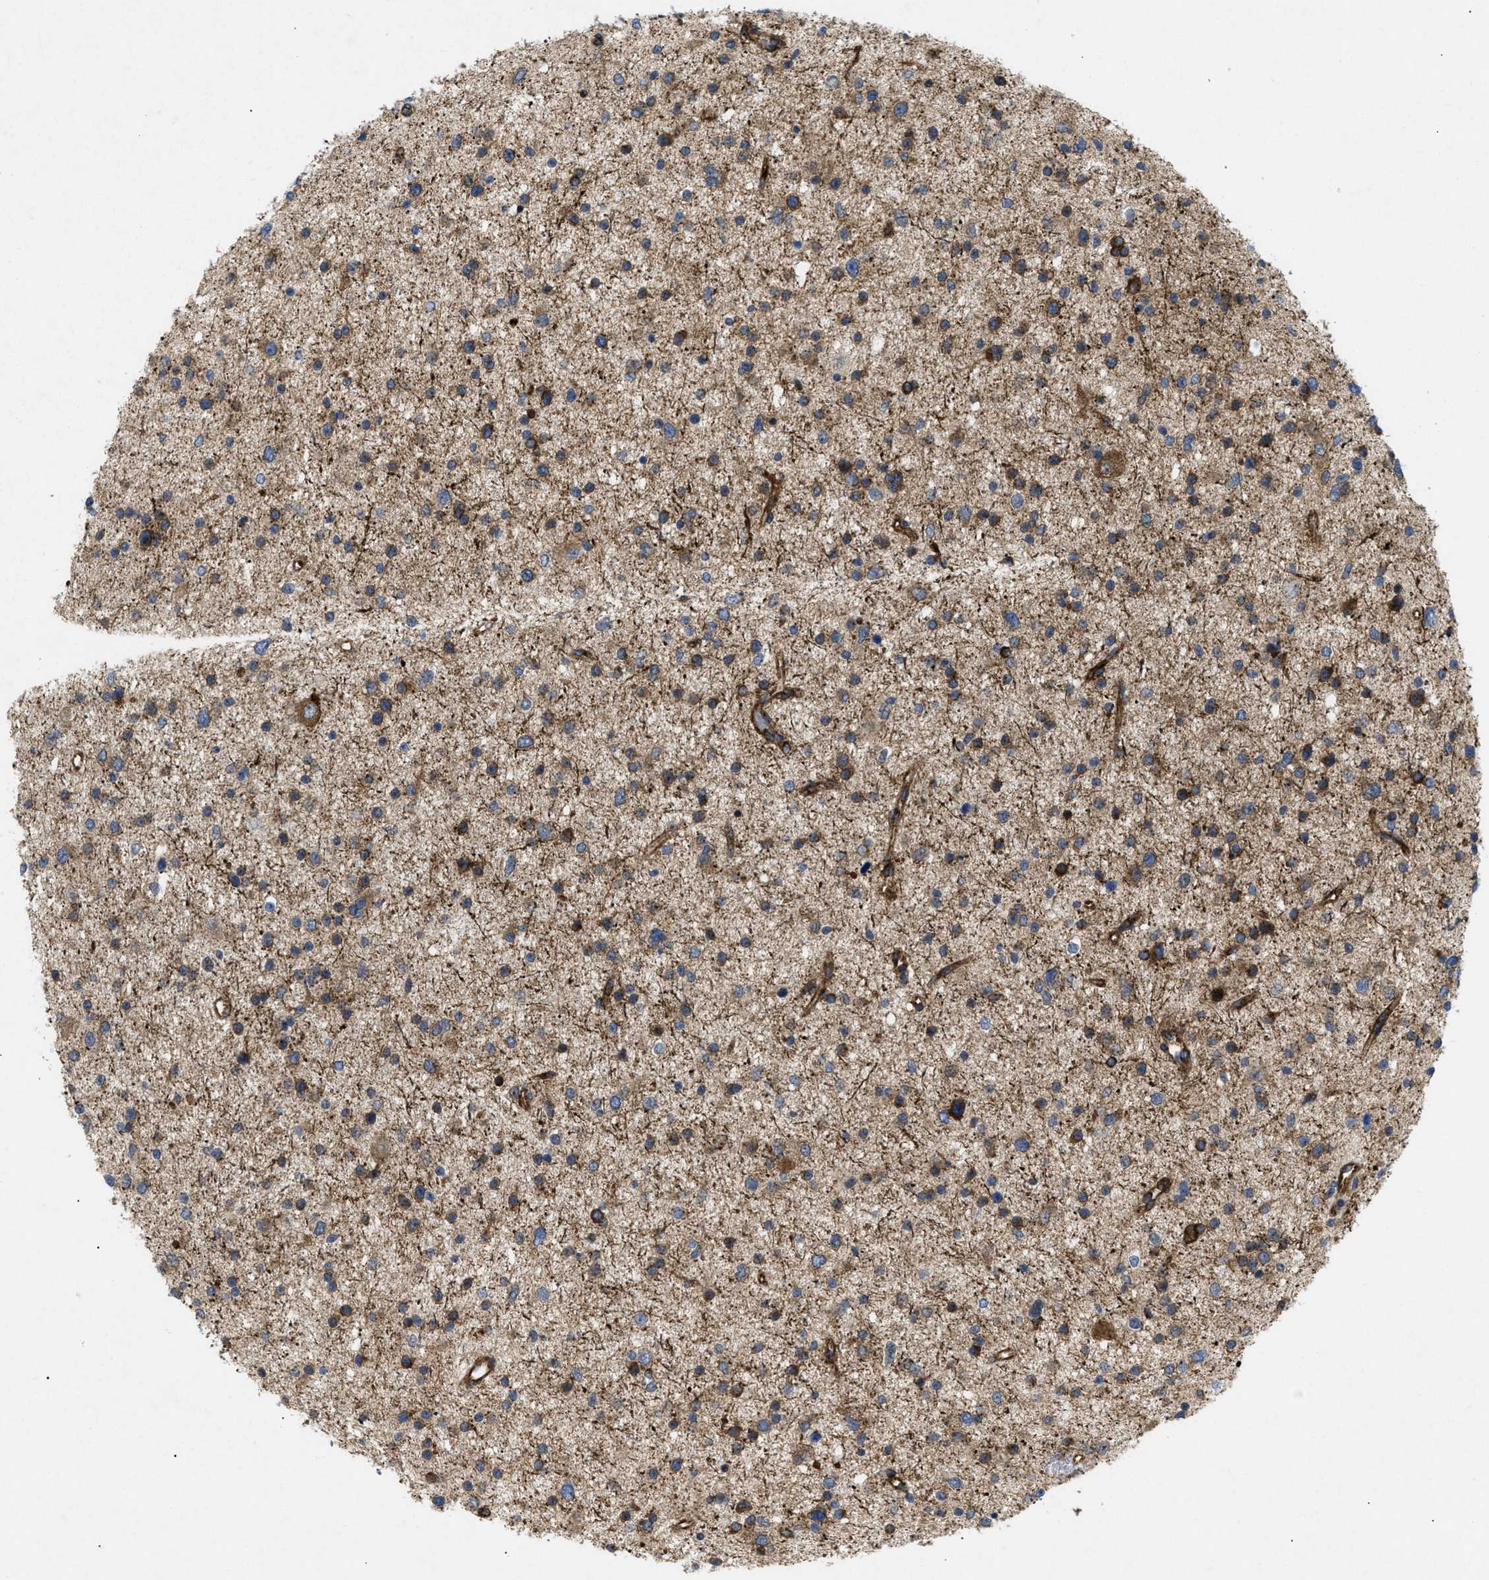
{"staining": {"intensity": "moderate", "quantity": ">75%", "location": "cytoplasmic/membranous"}, "tissue": "glioma", "cell_type": "Tumor cells", "image_type": "cancer", "snomed": [{"axis": "morphology", "description": "Glioma, malignant, Low grade"}, {"axis": "topography", "description": "Brain"}], "caption": "A histopathology image of glioma stained for a protein displays moderate cytoplasmic/membranous brown staining in tumor cells.", "gene": "DCTN4", "patient": {"sex": "female", "age": 37}}